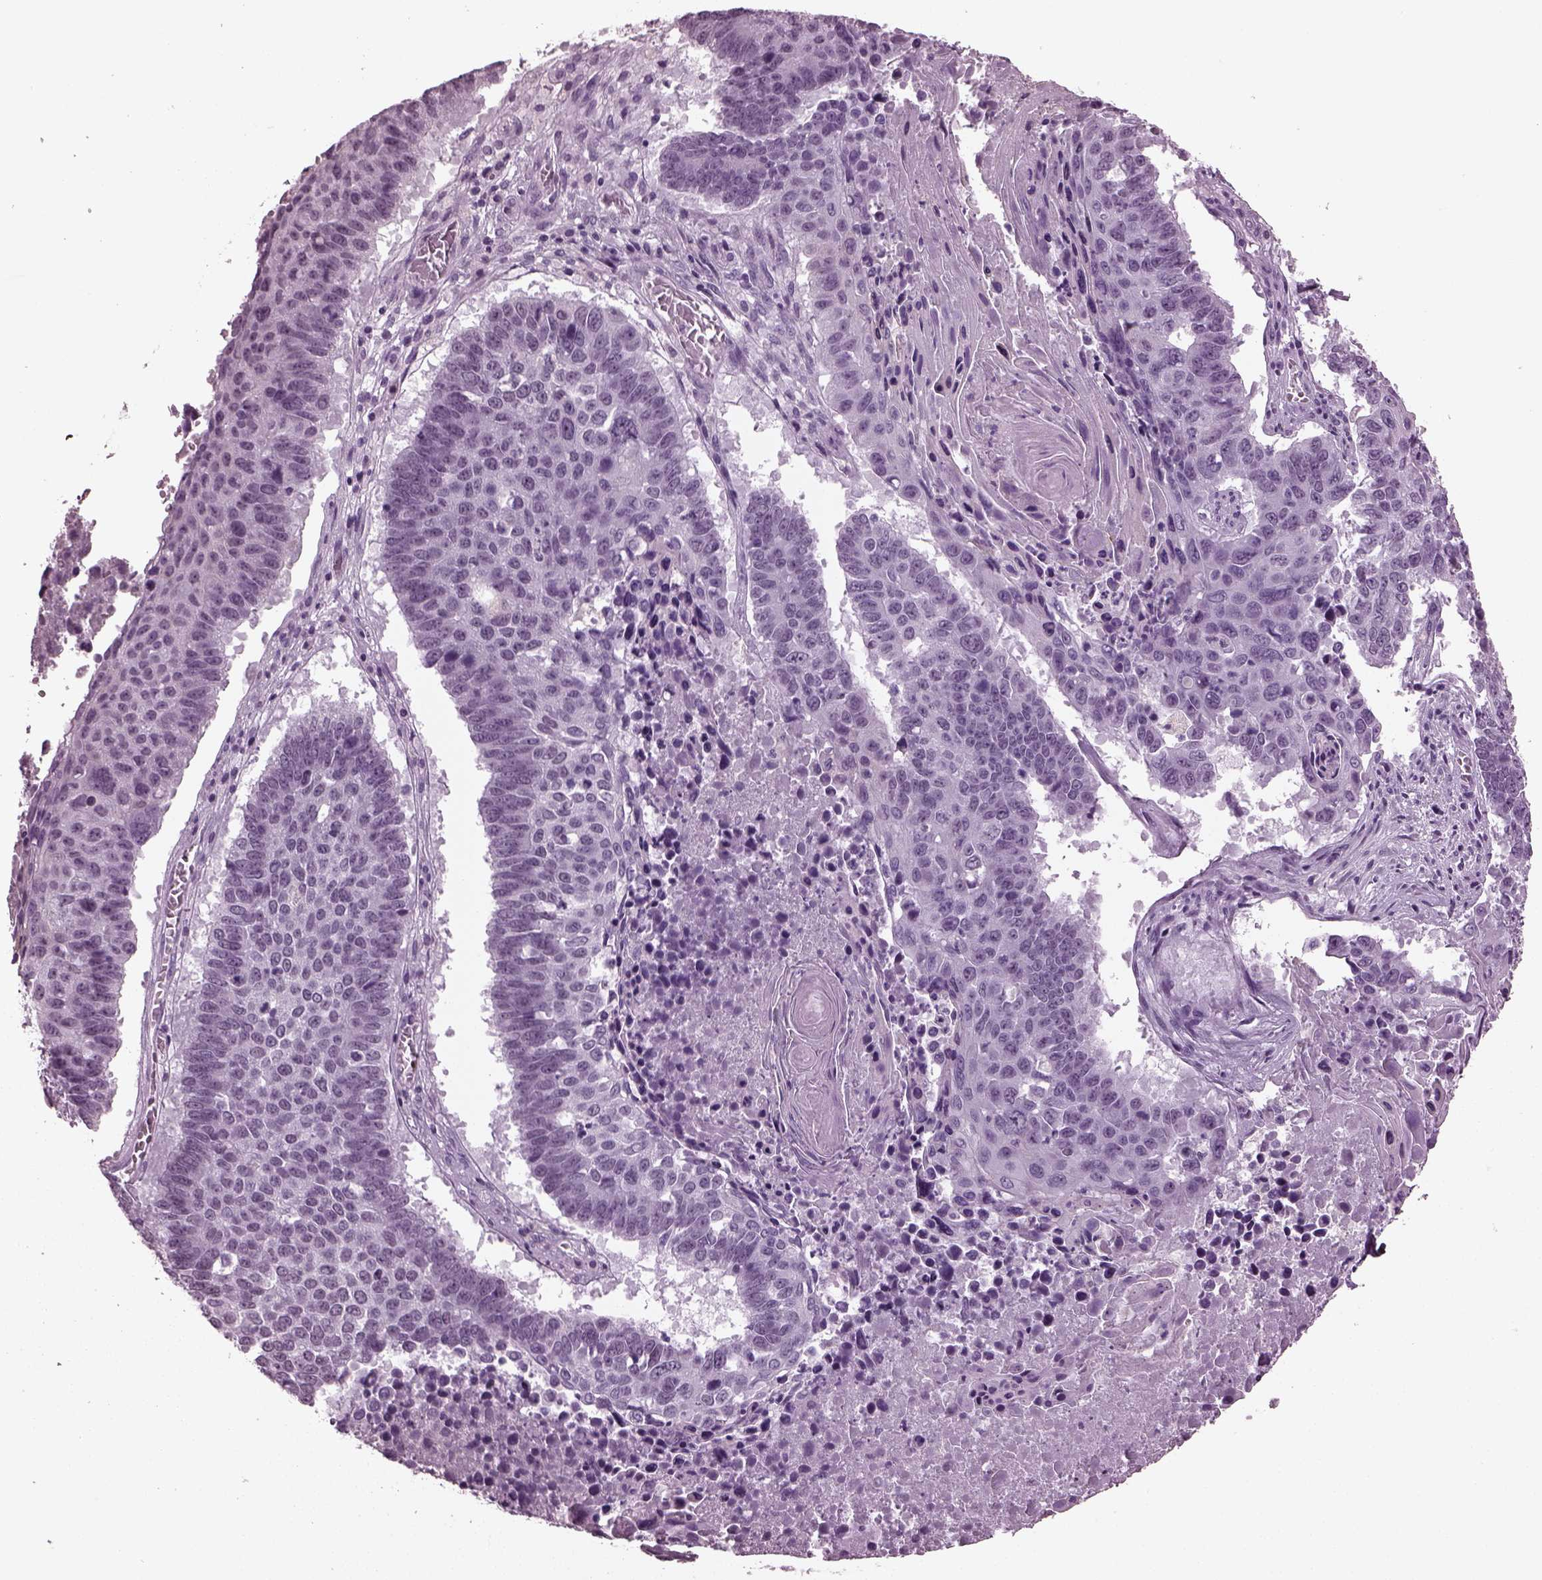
{"staining": {"intensity": "negative", "quantity": "none", "location": "none"}, "tissue": "lung cancer", "cell_type": "Tumor cells", "image_type": "cancer", "snomed": [{"axis": "morphology", "description": "Squamous cell carcinoma, NOS"}, {"axis": "topography", "description": "Lung"}], "caption": "A photomicrograph of human lung cancer is negative for staining in tumor cells.", "gene": "SLC6A17", "patient": {"sex": "male", "age": 73}}